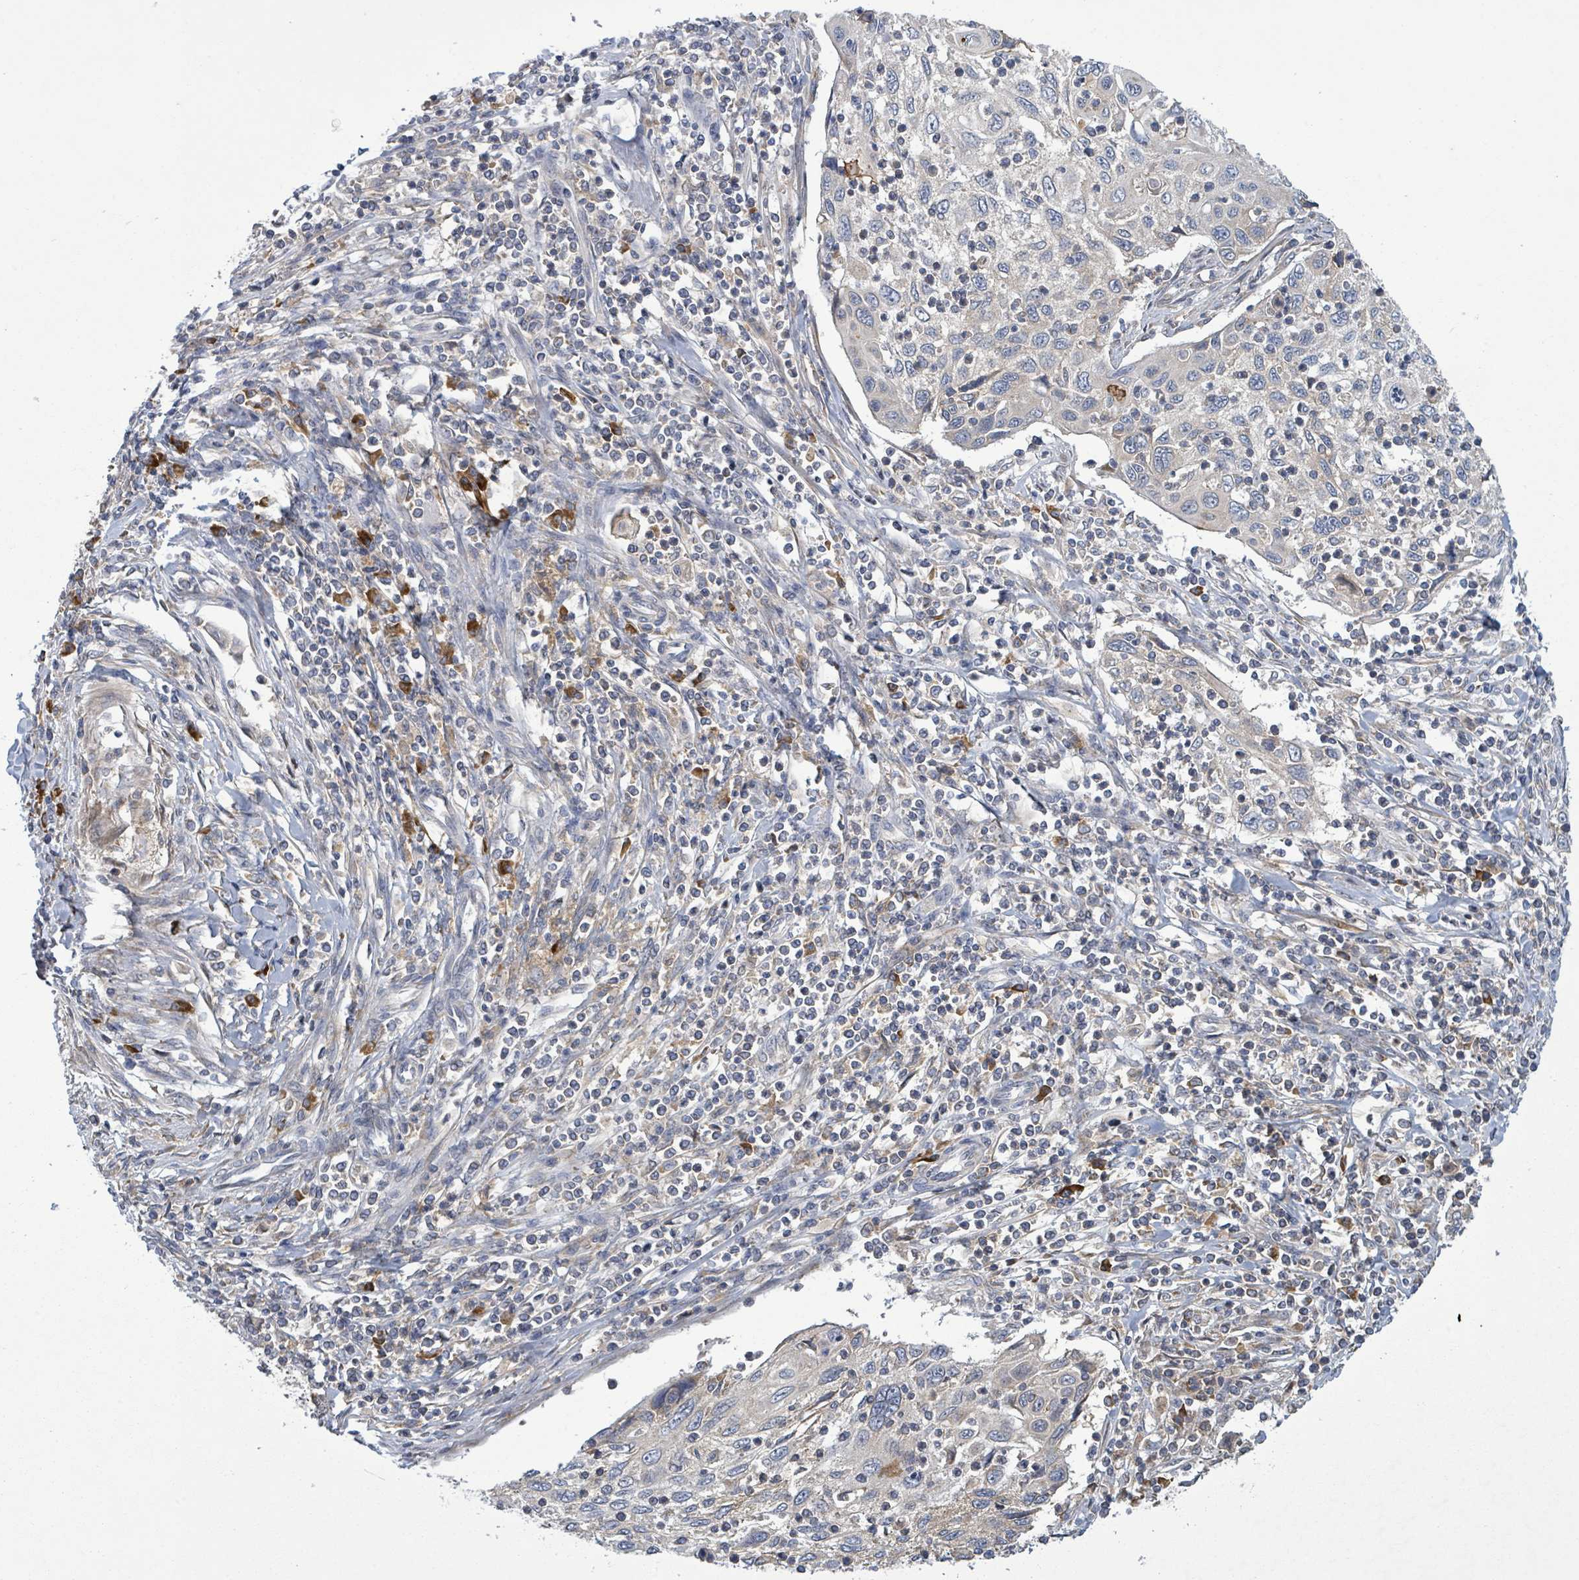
{"staining": {"intensity": "negative", "quantity": "none", "location": "none"}, "tissue": "cervical cancer", "cell_type": "Tumor cells", "image_type": "cancer", "snomed": [{"axis": "morphology", "description": "Squamous cell carcinoma, NOS"}, {"axis": "topography", "description": "Cervix"}], "caption": "A photomicrograph of human squamous cell carcinoma (cervical) is negative for staining in tumor cells. The staining is performed using DAB (3,3'-diaminobenzidine) brown chromogen with nuclei counter-stained in using hematoxylin.", "gene": "ATP13A1", "patient": {"sex": "female", "age": 70}}